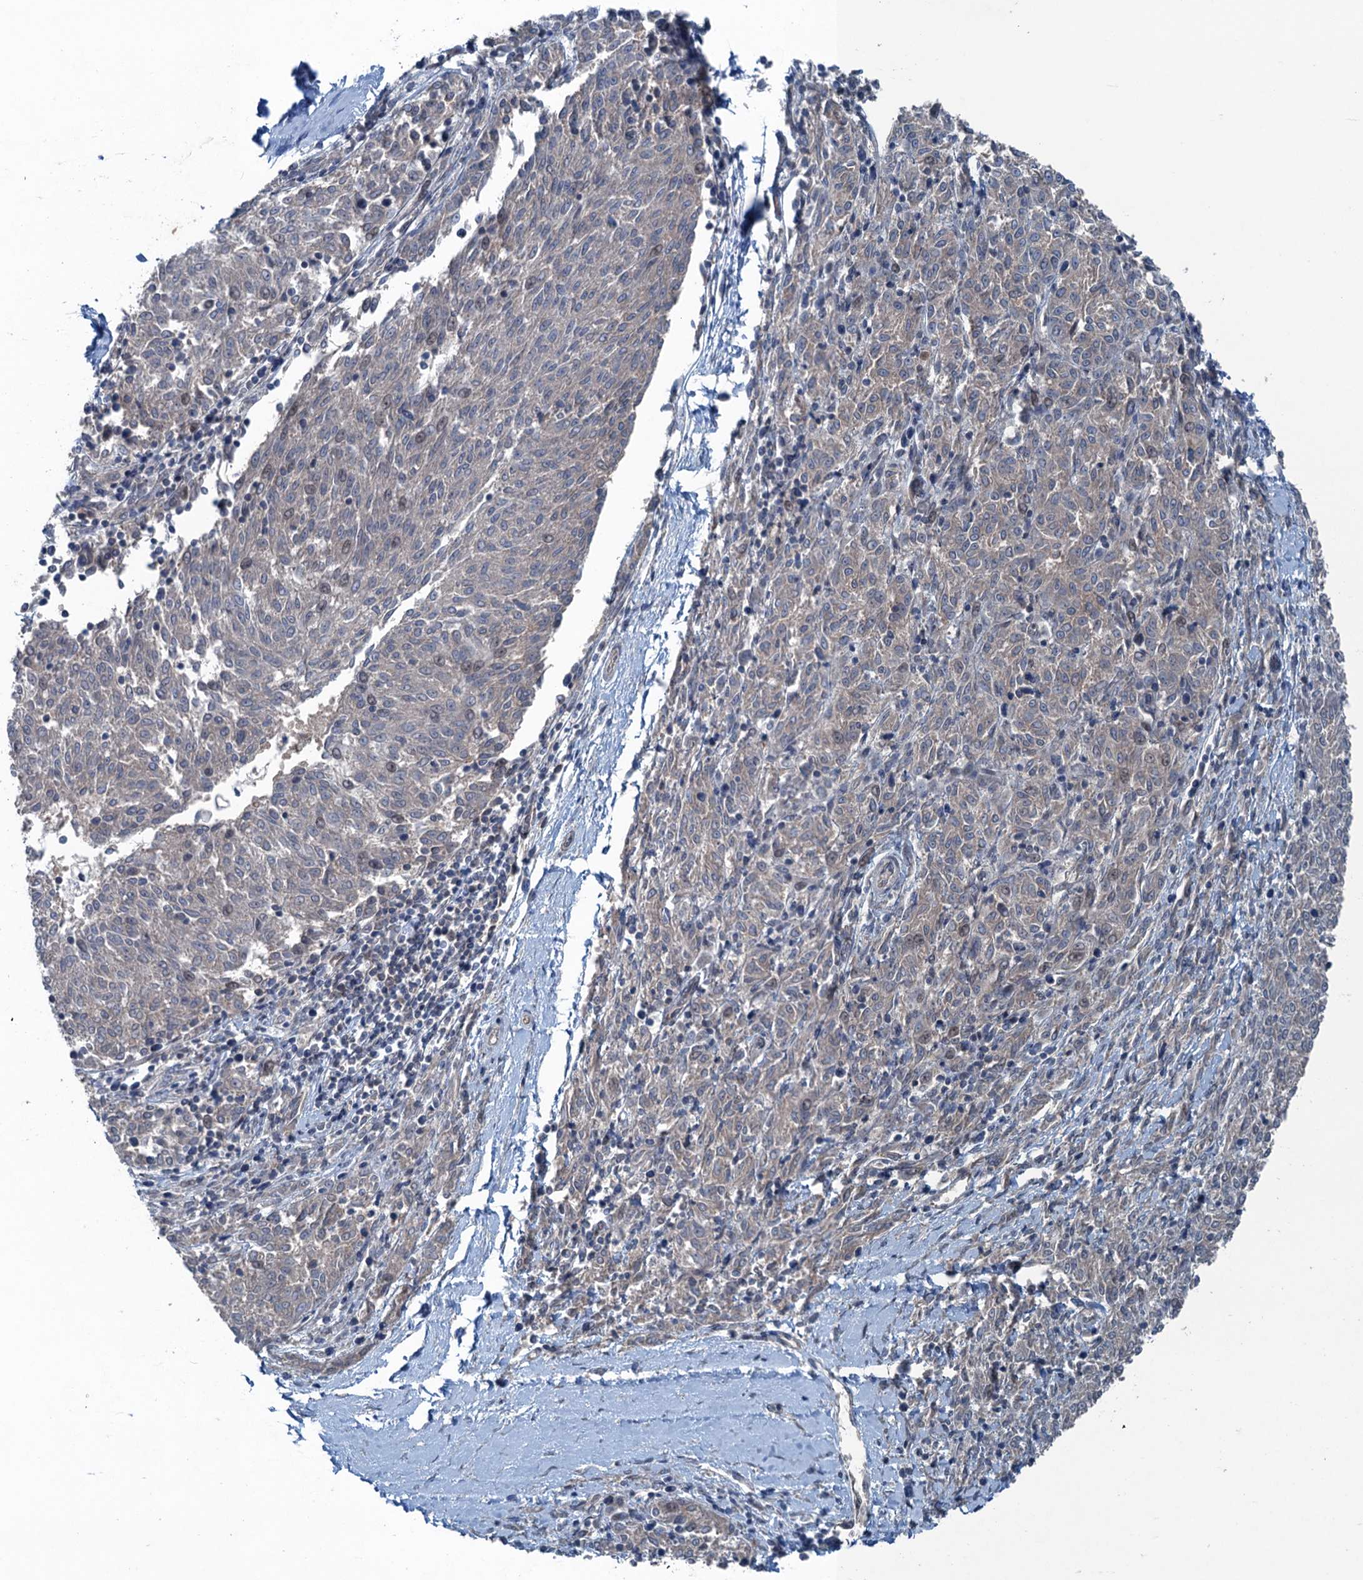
{"staining": {"intensity": "negative", "quantity": "none", "location": "none"}, "tissue": "melanoma", "cell_type": "Tumor cells", "image_type": "cancer", "snomed": [{"axis": "morphology", "description": "Malignant melanoma, NOS"}, {"axis": "topography", "description": "Skin"}], "caption": "Immunohistochemical staining of human malignant melanoma exhibits no significant positivity in tumor cells.", "gene": "TRAPPC8", "patient": {"sex": "female", "age": 72}}